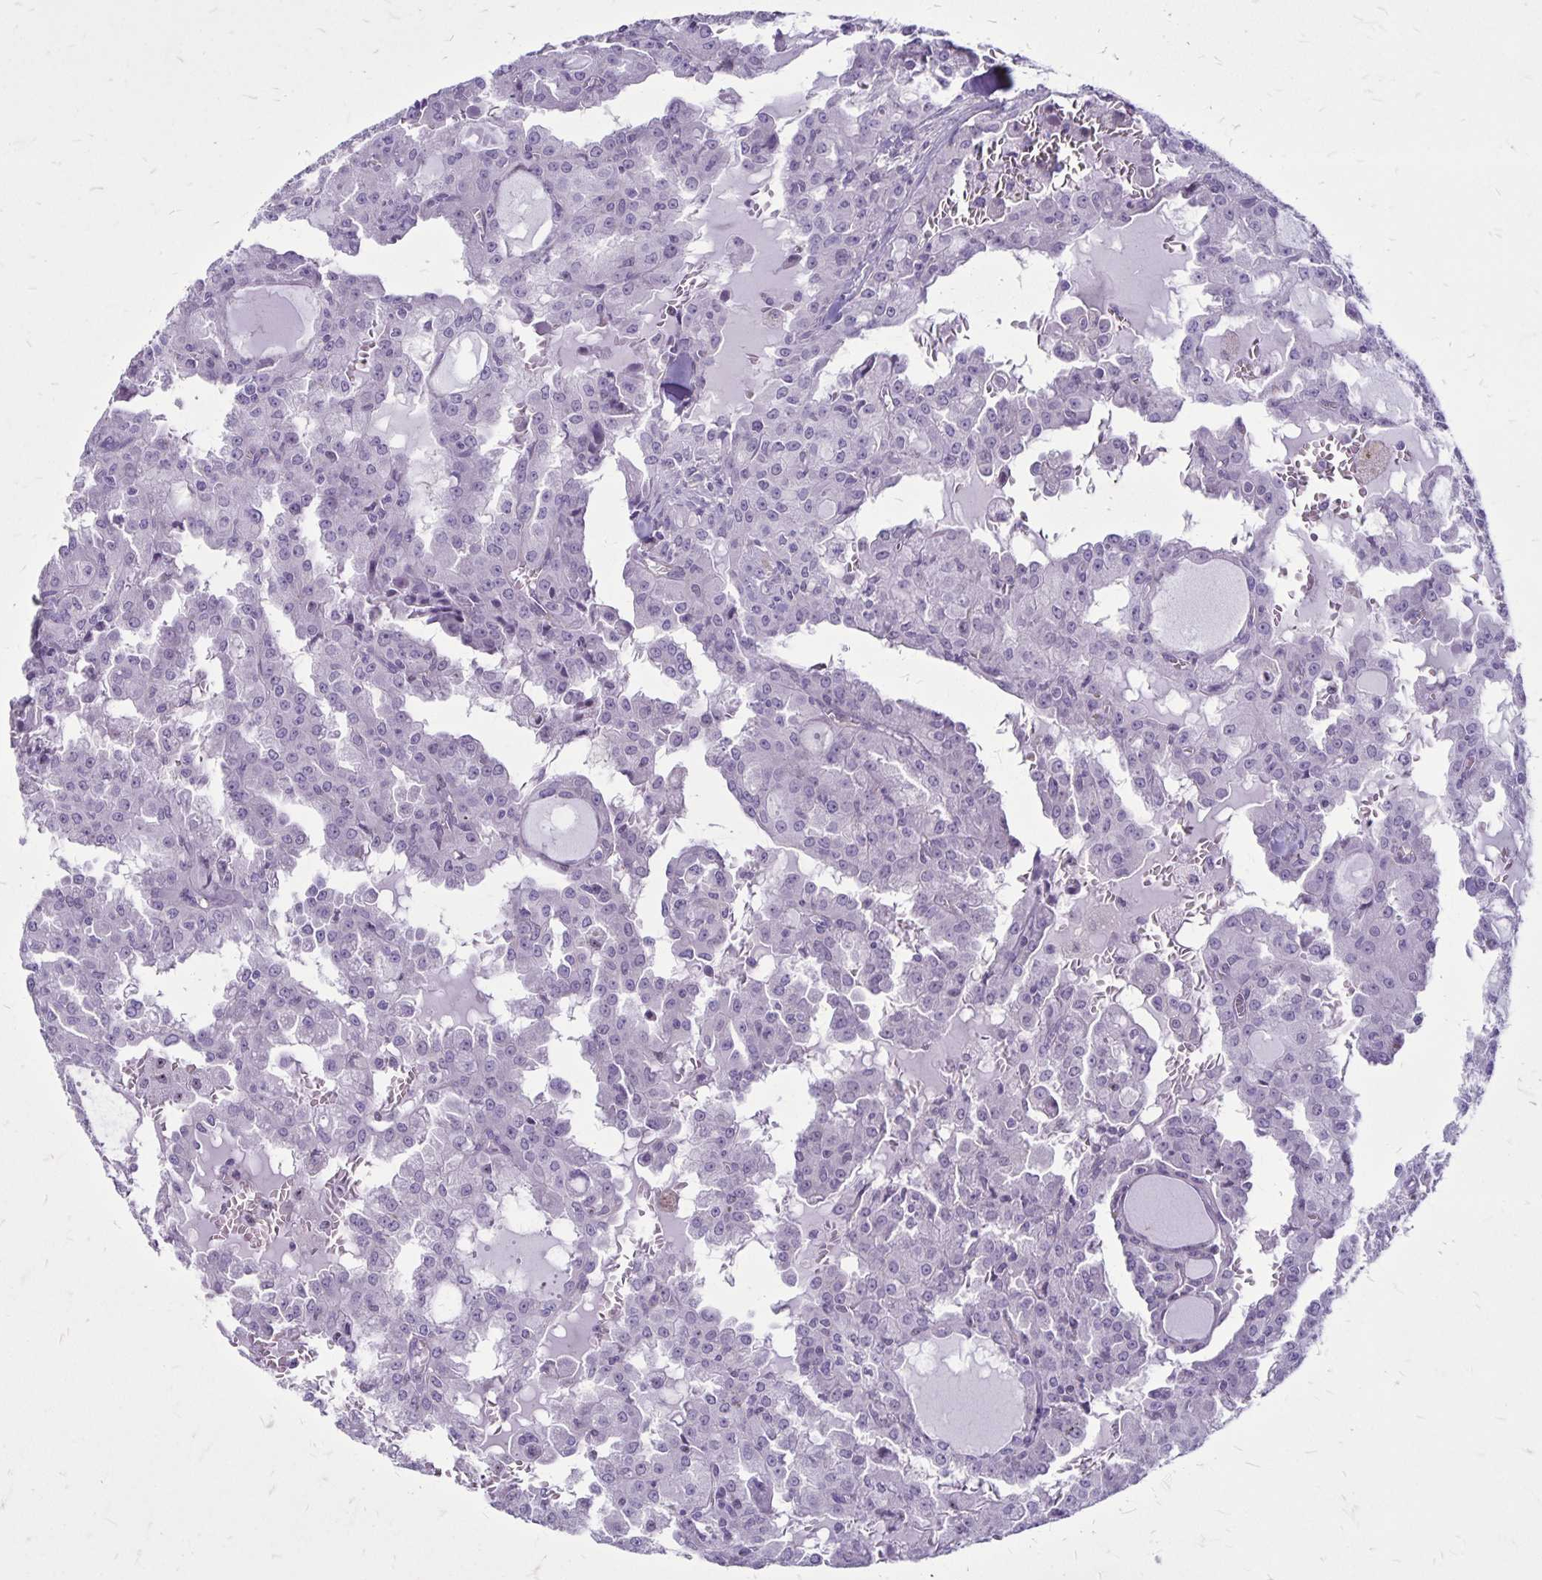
{"staining": {"intensity": "negative", "quantity": "none", "location": "none"}, "tissue": "head and neck cancer", "cell_type": "Tumor cells", "image_type": "cancer", "snomed": [{"axis": "morphology", "description": "Adenocarcinoma, NOS"}, {"axis": "topography", "description": "Head-Neck"}], "caption": "Immunohistochemistry micrograph of neoplastic tissue: adenocarcinoma (head and neck) stained with DAB (3,3'-diaminobenzidine) exhibits no significant protein positivity in tumor cells.", "gene": "GP9", "patient": {"sex": "male", "age": 64}}